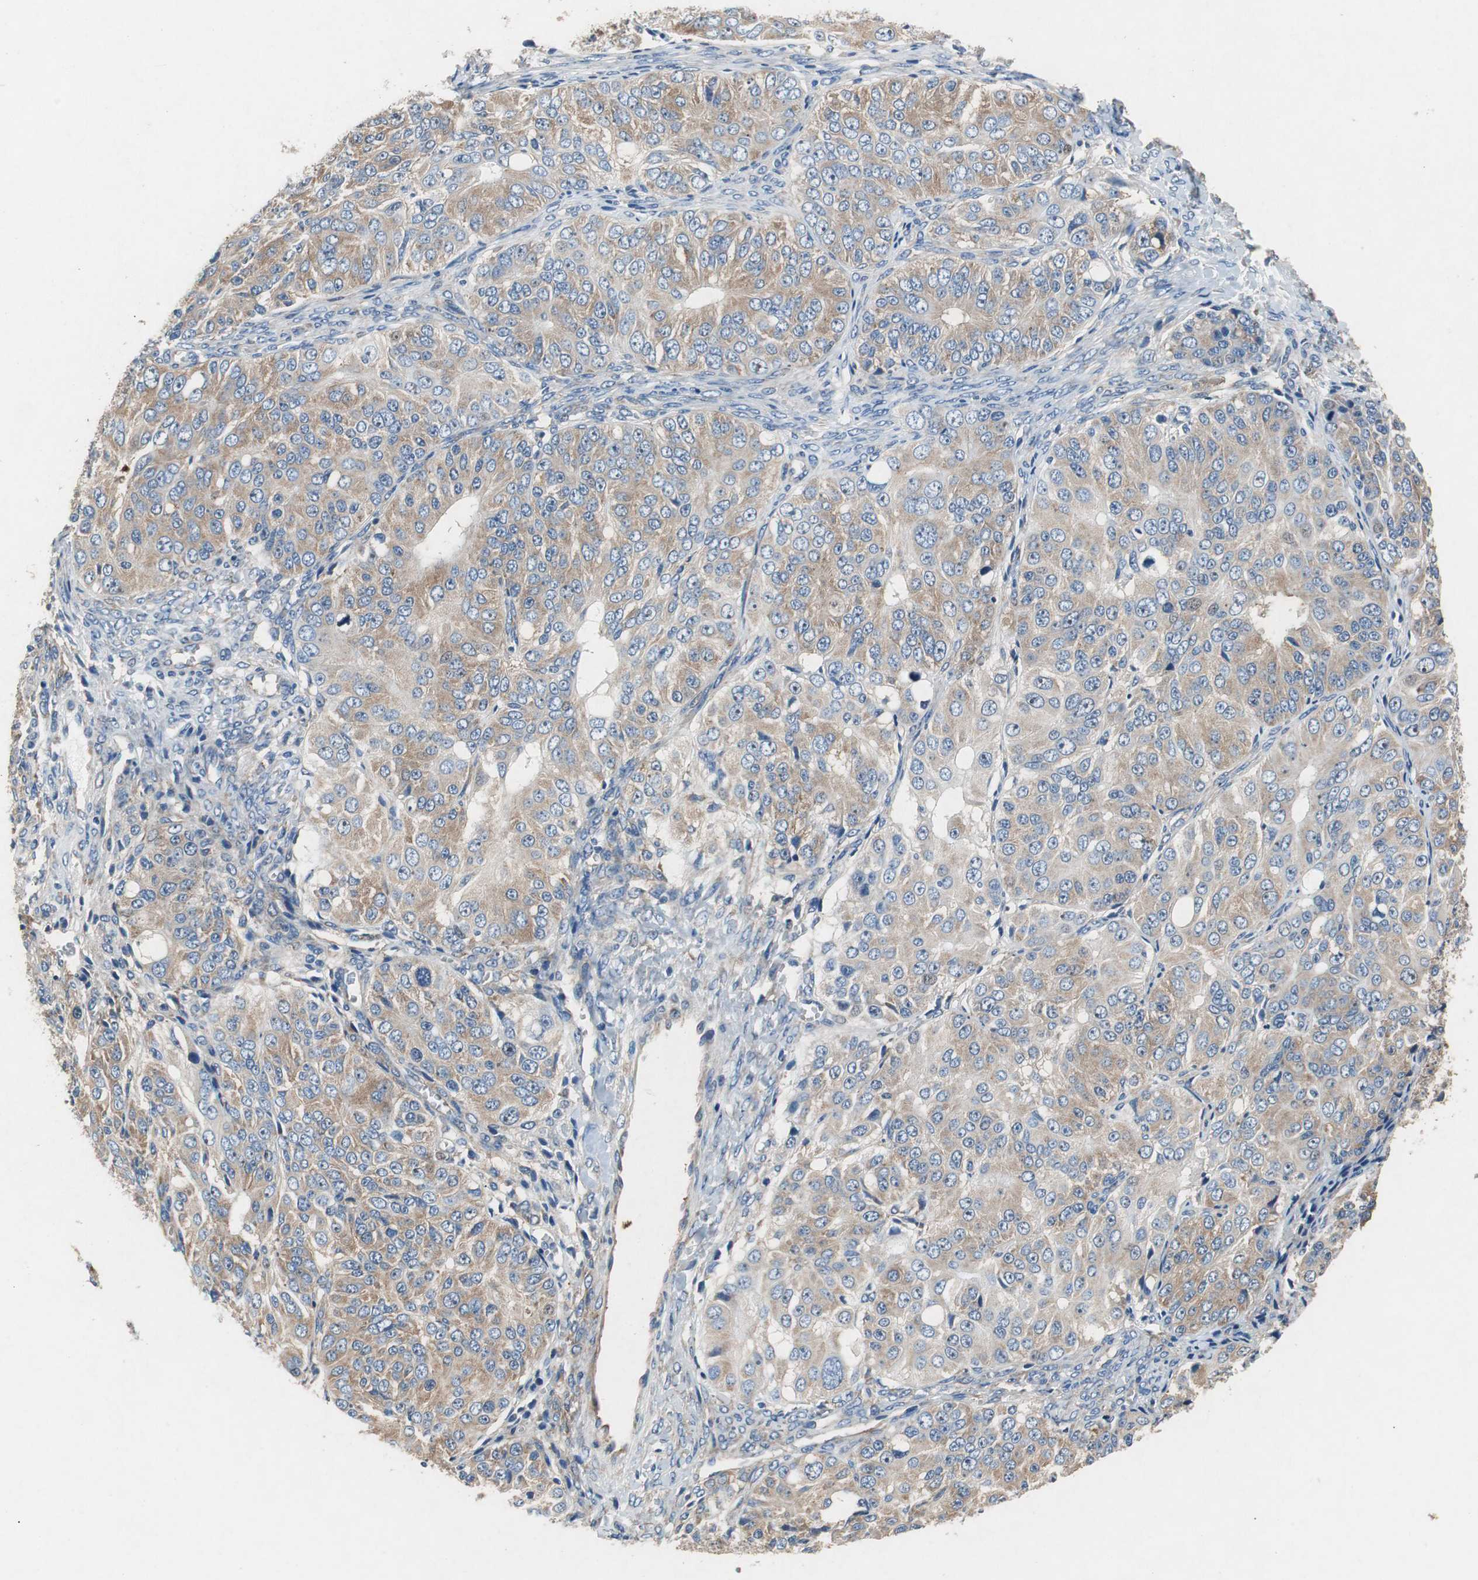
{"staining": {"intensity": "weak", "quantity": ">75%", "location": "cytoplasmic/membranous"}, "tissue": "ovarian cancer", "cell_type": "Tumor cells", "image_type": "cancer", "snomed": [{"axis": "morphology", "description": "Carcinoma, endometroid"}, {"axis": "topography", "description": "Ovary"}], "caption": "Protein expression analysis of human ovarian cancer (endometroid carcinoma) reveals weak cytoplasmic/membranous expression in approximately >75% of tumor cells. (IHC, brightfield microscopy, high magnification).", "gene": "RPL35", "patient": {"sex": "female", "age": 51}}